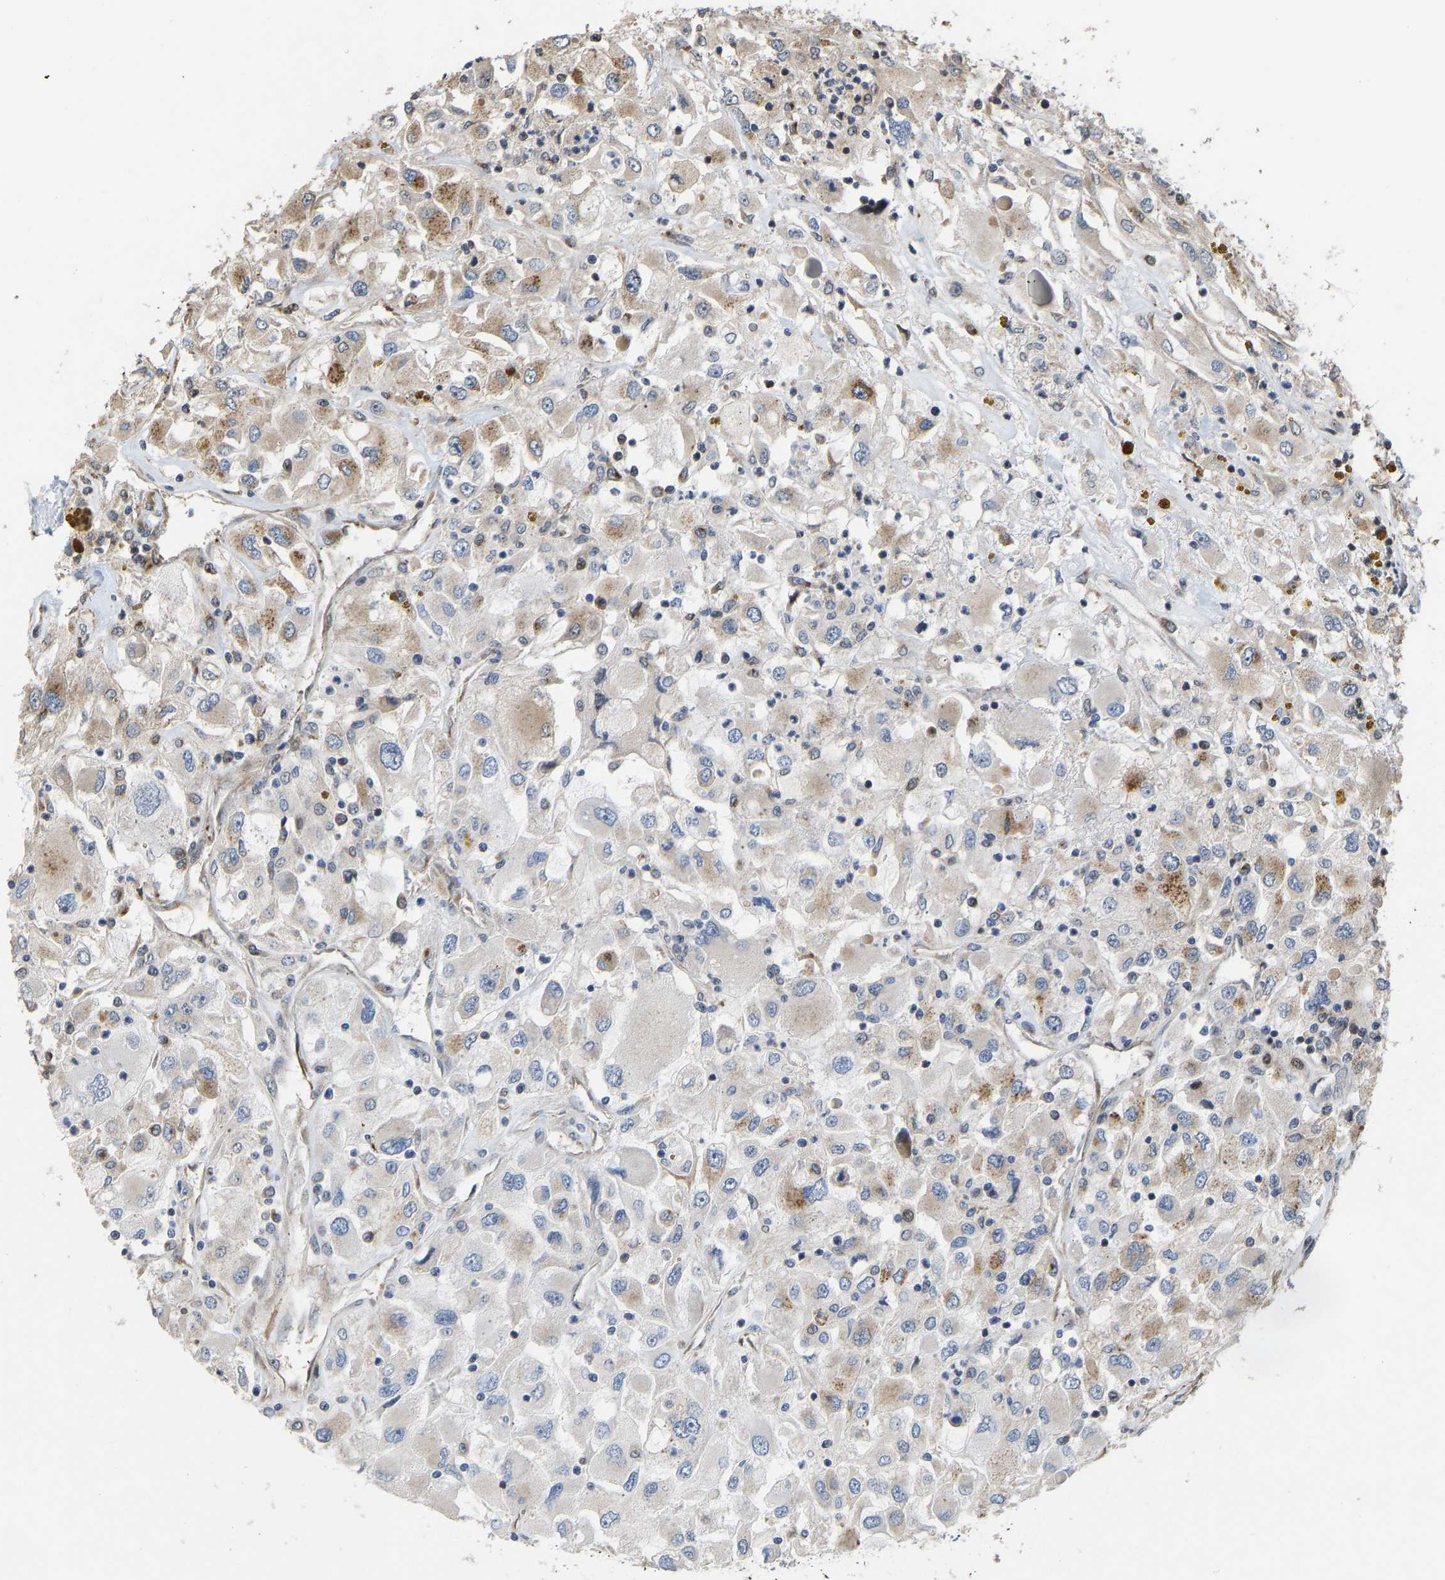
{"staining": {"intensity": "weak", "quantity": ">75%", "location": "cytoplasmic/membranous"}, "tissue": "renal cancer", "cell_type": "Tumor cells", "image_type": "cancer", "snomed": [{"axis": "morphology", "description": "Adenocarcinoma, NOS"}, {"axis": "topography", "description": "Kidney"}], "caption": "High-magnification brightfield microscopy of renal cancer stained with DAB (3,3'-diaminobenzidine) (brown) and counterstained with hematoxylin (blue). tumor cells exhibit weak cytoplasmic/membranous staining is appreciated in approximately>75% of cells.", "gene": "YIPF4", "patient": {"sex": "female", "age": 52}}